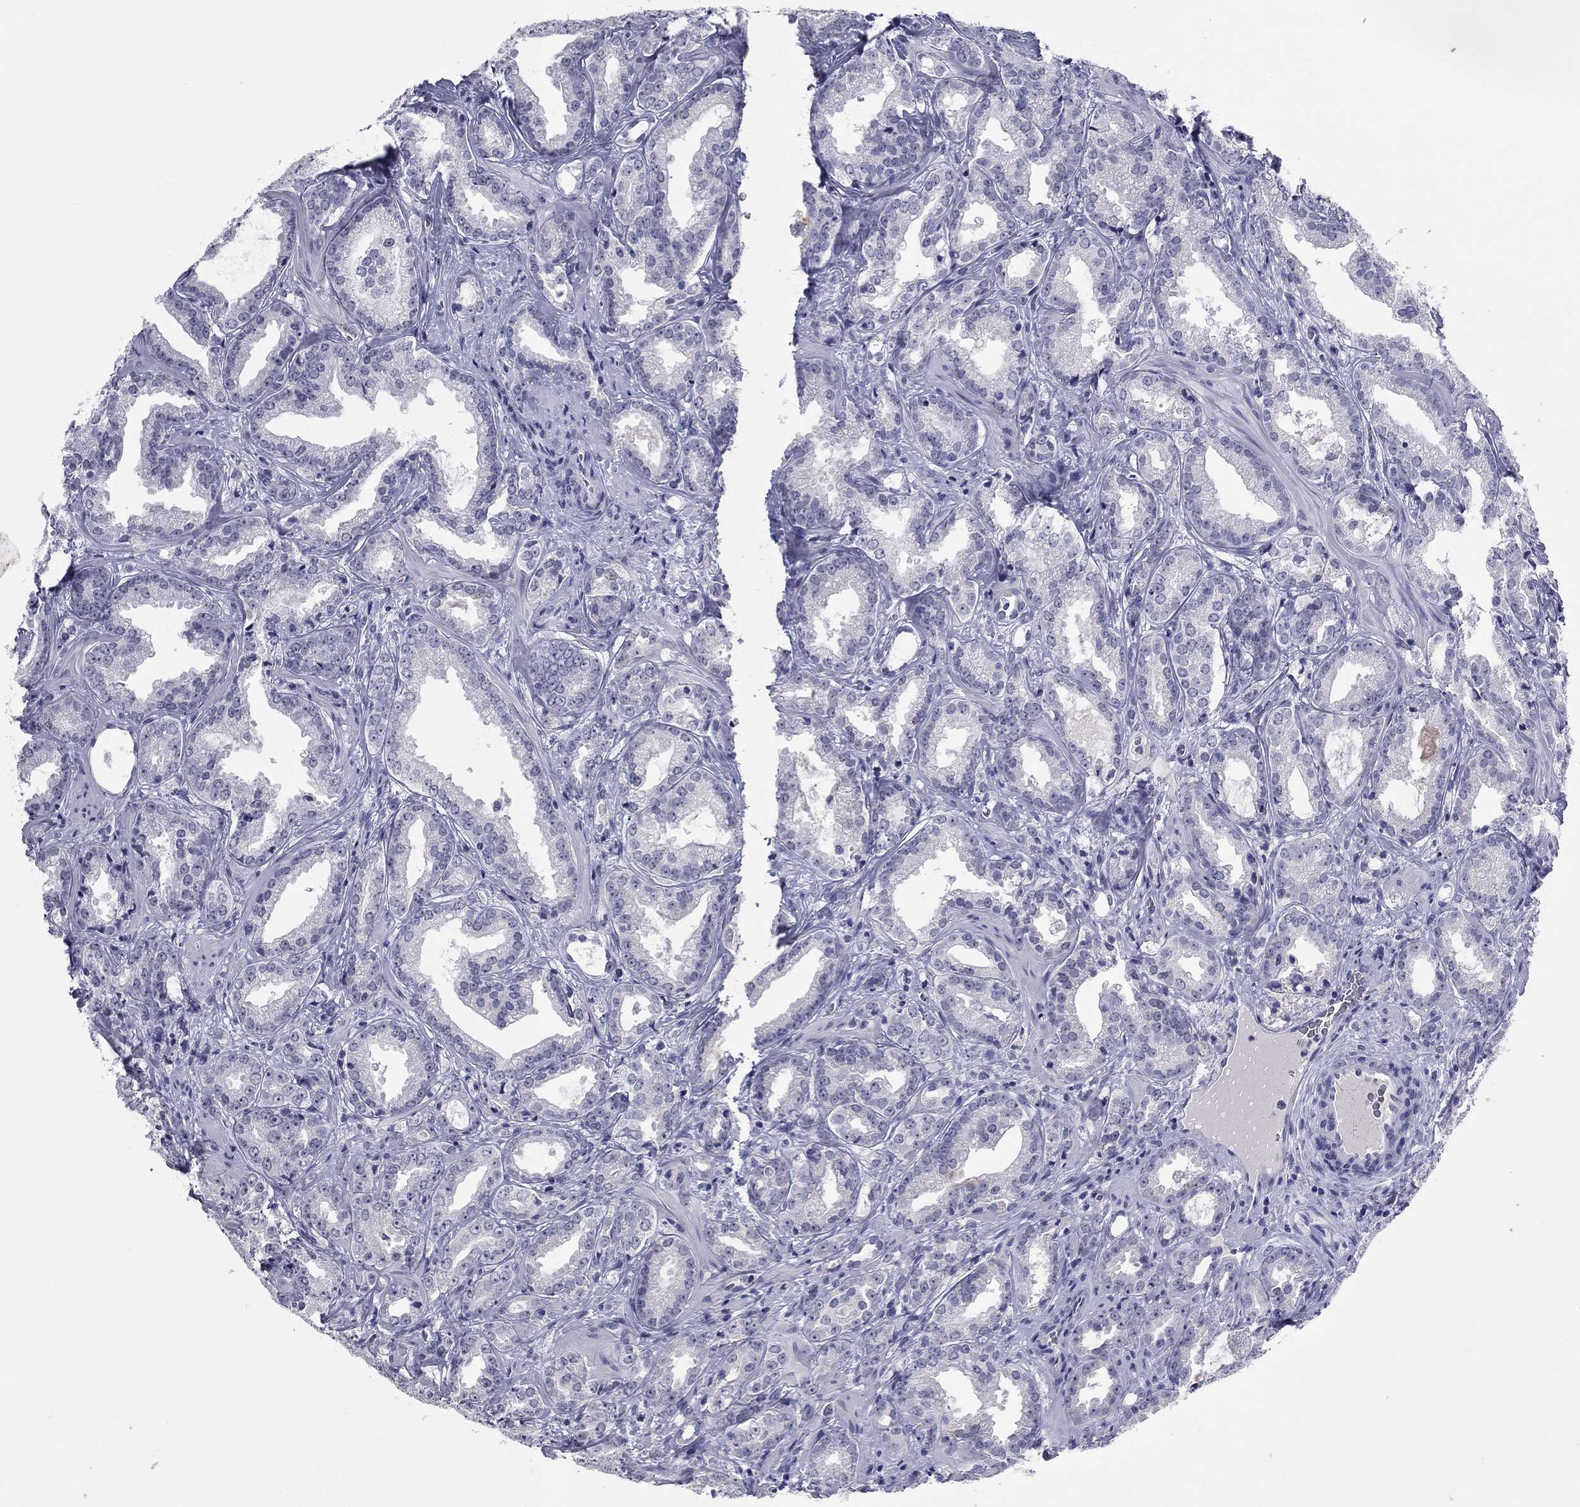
{"staining": {"intensity": "negative", "quantity": "none", "location": "none"}, "tissue": "prostate cancer", "cell_type": "Tumor cells", "image_type": "cancer", "snomed": [{"axis": "morphology", "description": "Adenocarcinoma, Medium grade"}, {"axis": "topography", "description": "Prostate and seminal vesicle, NOS"}, {"axis": "topography", "description": "Prostate"}], "caption": "The photomicrograph demonstrates no staining of tumor cells in prostate cancer (adenocarcinoma (medium-grade)). (Stains: DAB (3,3'-diaminobenzidine) immunohistochemistry (IHC) with hematoxylin counter stain, Microscopy: brightfield microscopy at high magnification).", "gene": "KRT75", "patient": {"sex": "male", "age": 65}}